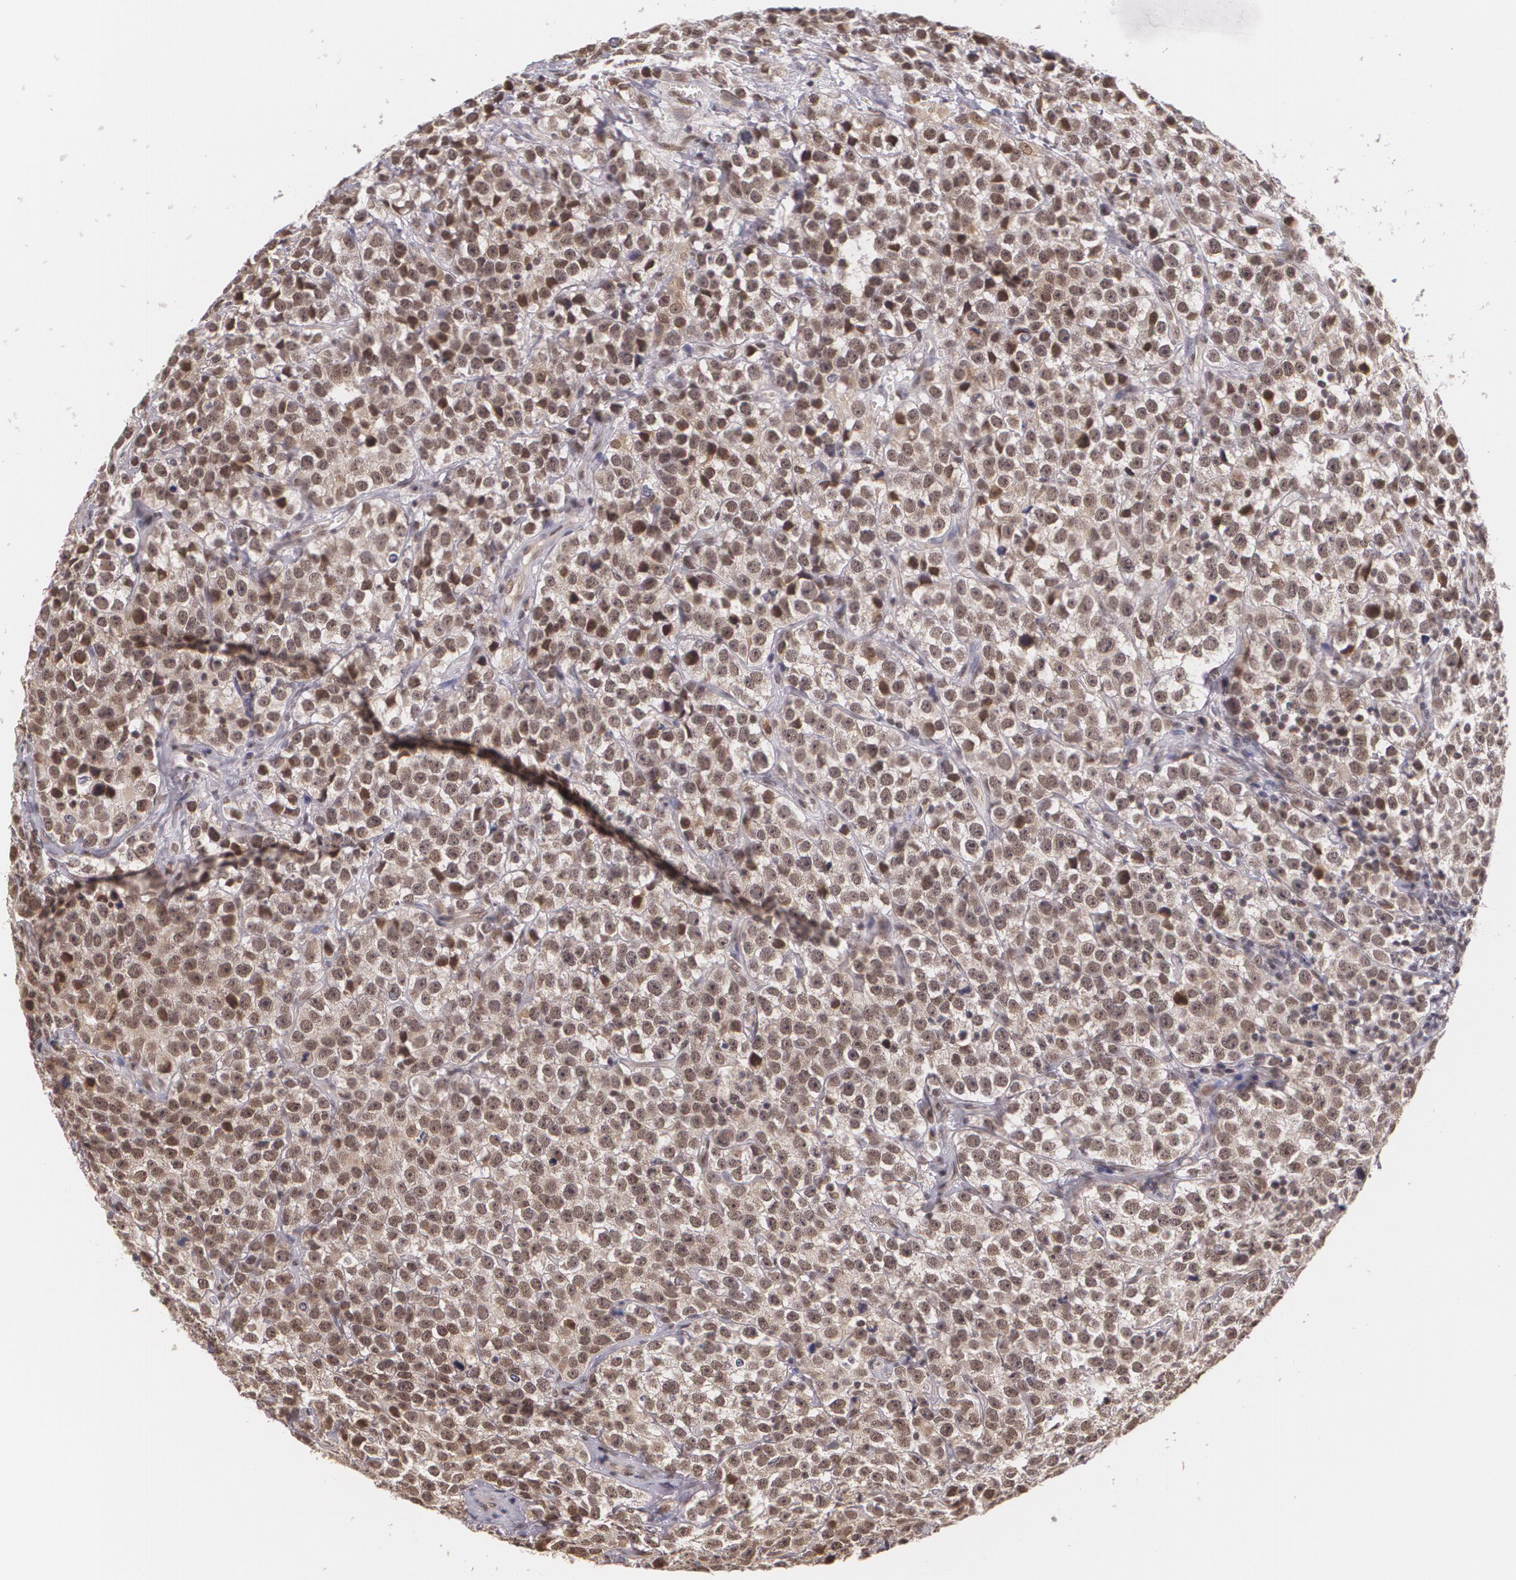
{"staining": {"intensity": "weak", "quantity": ">75%", "location": "nuclear"}, "tissue": "testis cancer", "cell_type": "Tumor cells", "image_type": "cancer", "snomed": [{"axis": "morphology", "description": "Seminoma, NOS"}, {"axis": "topography", "description": "Testis"}], "caption": "Human testis seminoma stained with a protein marker demonstrates weak staining in tumor cells.", "gene": "ALX1", "patient": {"sex": "male", "age": 25}}